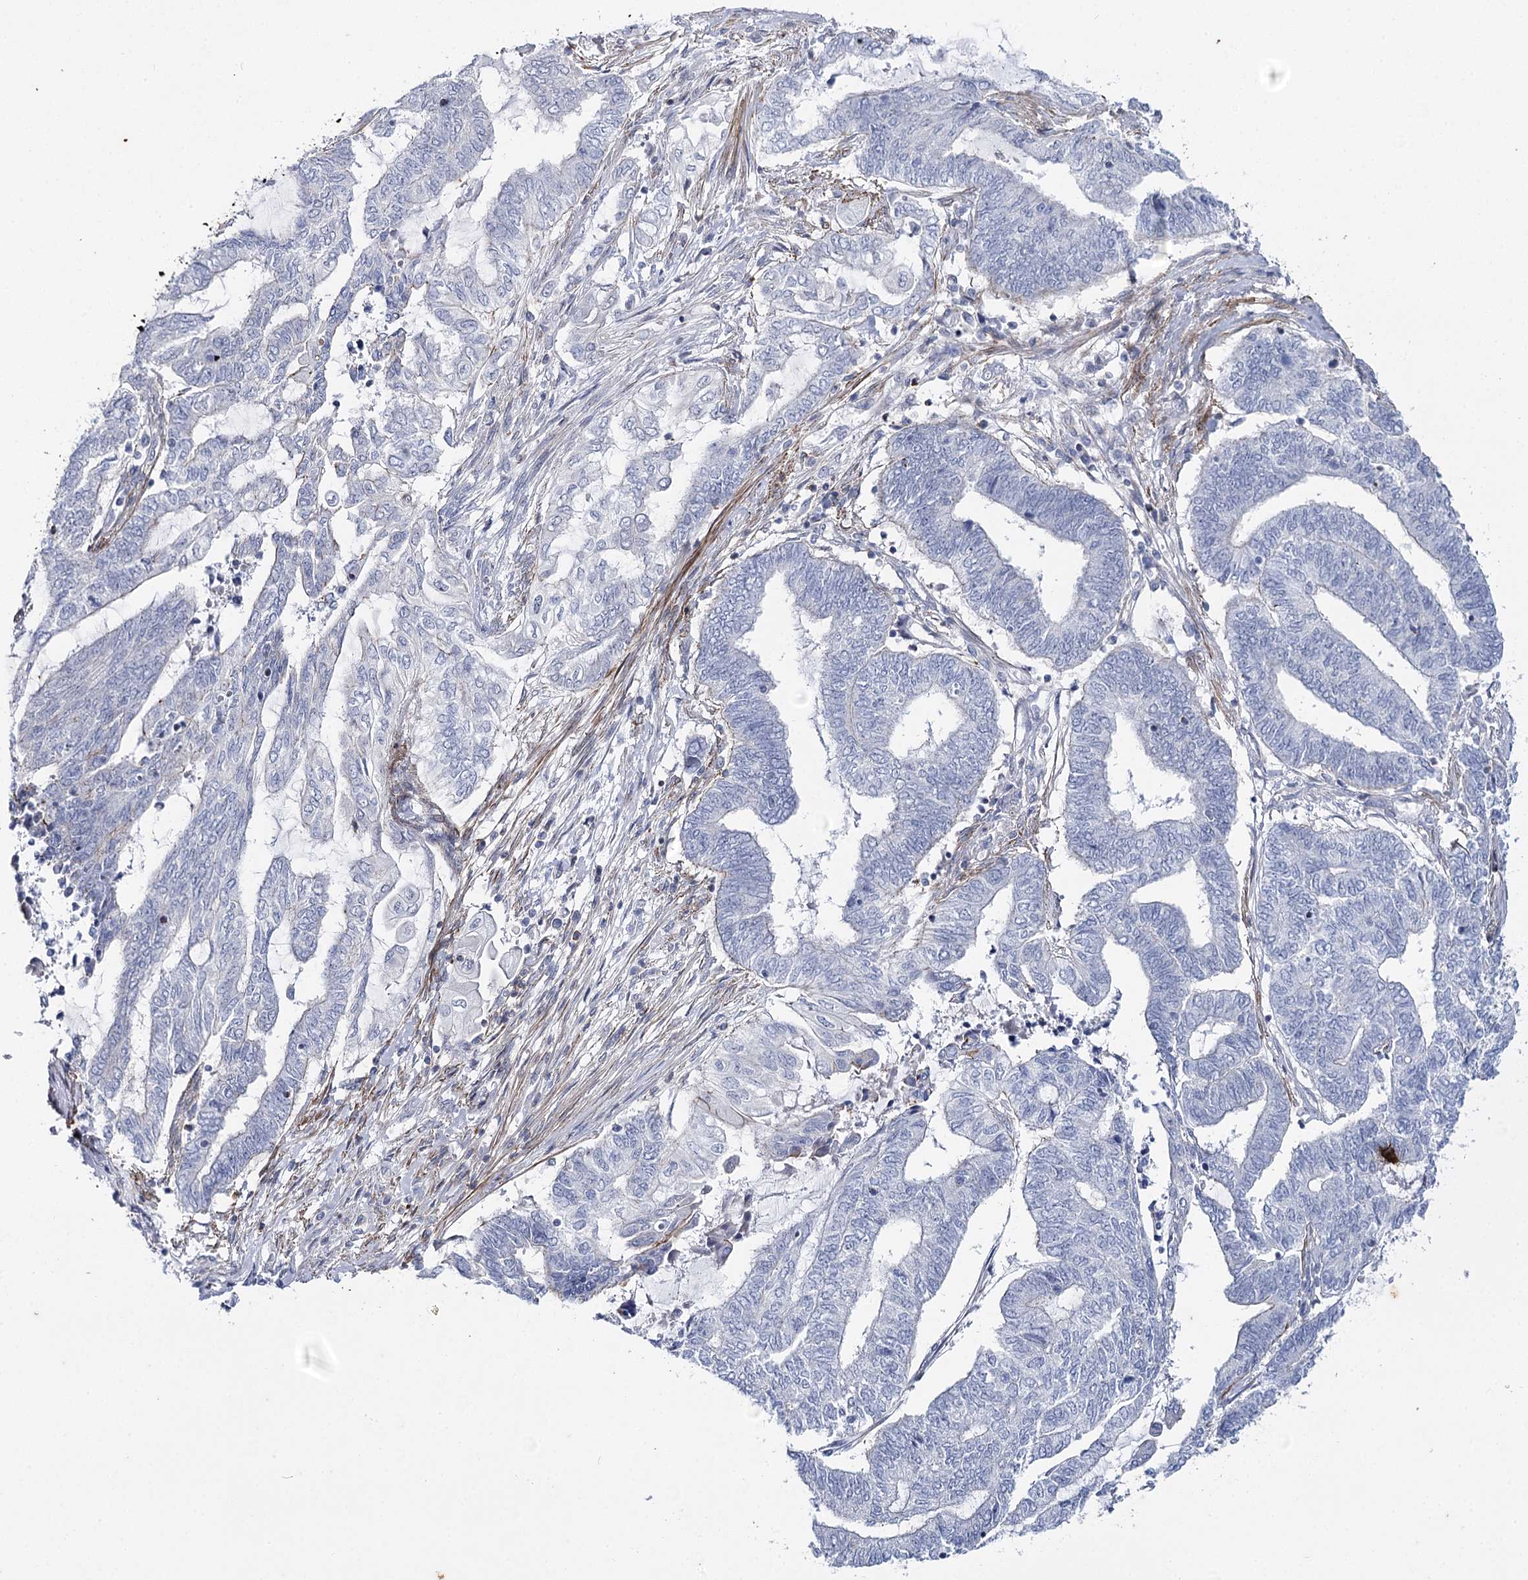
{"staining": {"intensity": "negative", "quantity": "none", "location": "none"}, "tissue": "endometrial cancer", "cell_type": "Tumor cells", "image_type": "cancer", "snomed": [{"axis": "morphology", "description": "Adenocarcinoma, NOS"}, {"axis": "topography", "description": "Uterus"}, {"axis": "topography", "description": "Endometrium"}], "caption": "A photomicrograph of endometrial adenocarcinoma stained for a protein demonstrates no brown staining in tumor cells. (DAB immunohistochemistry, high magnification).", "gene": "AGXT2", "patient": {"sex": "female", "age": 70}}